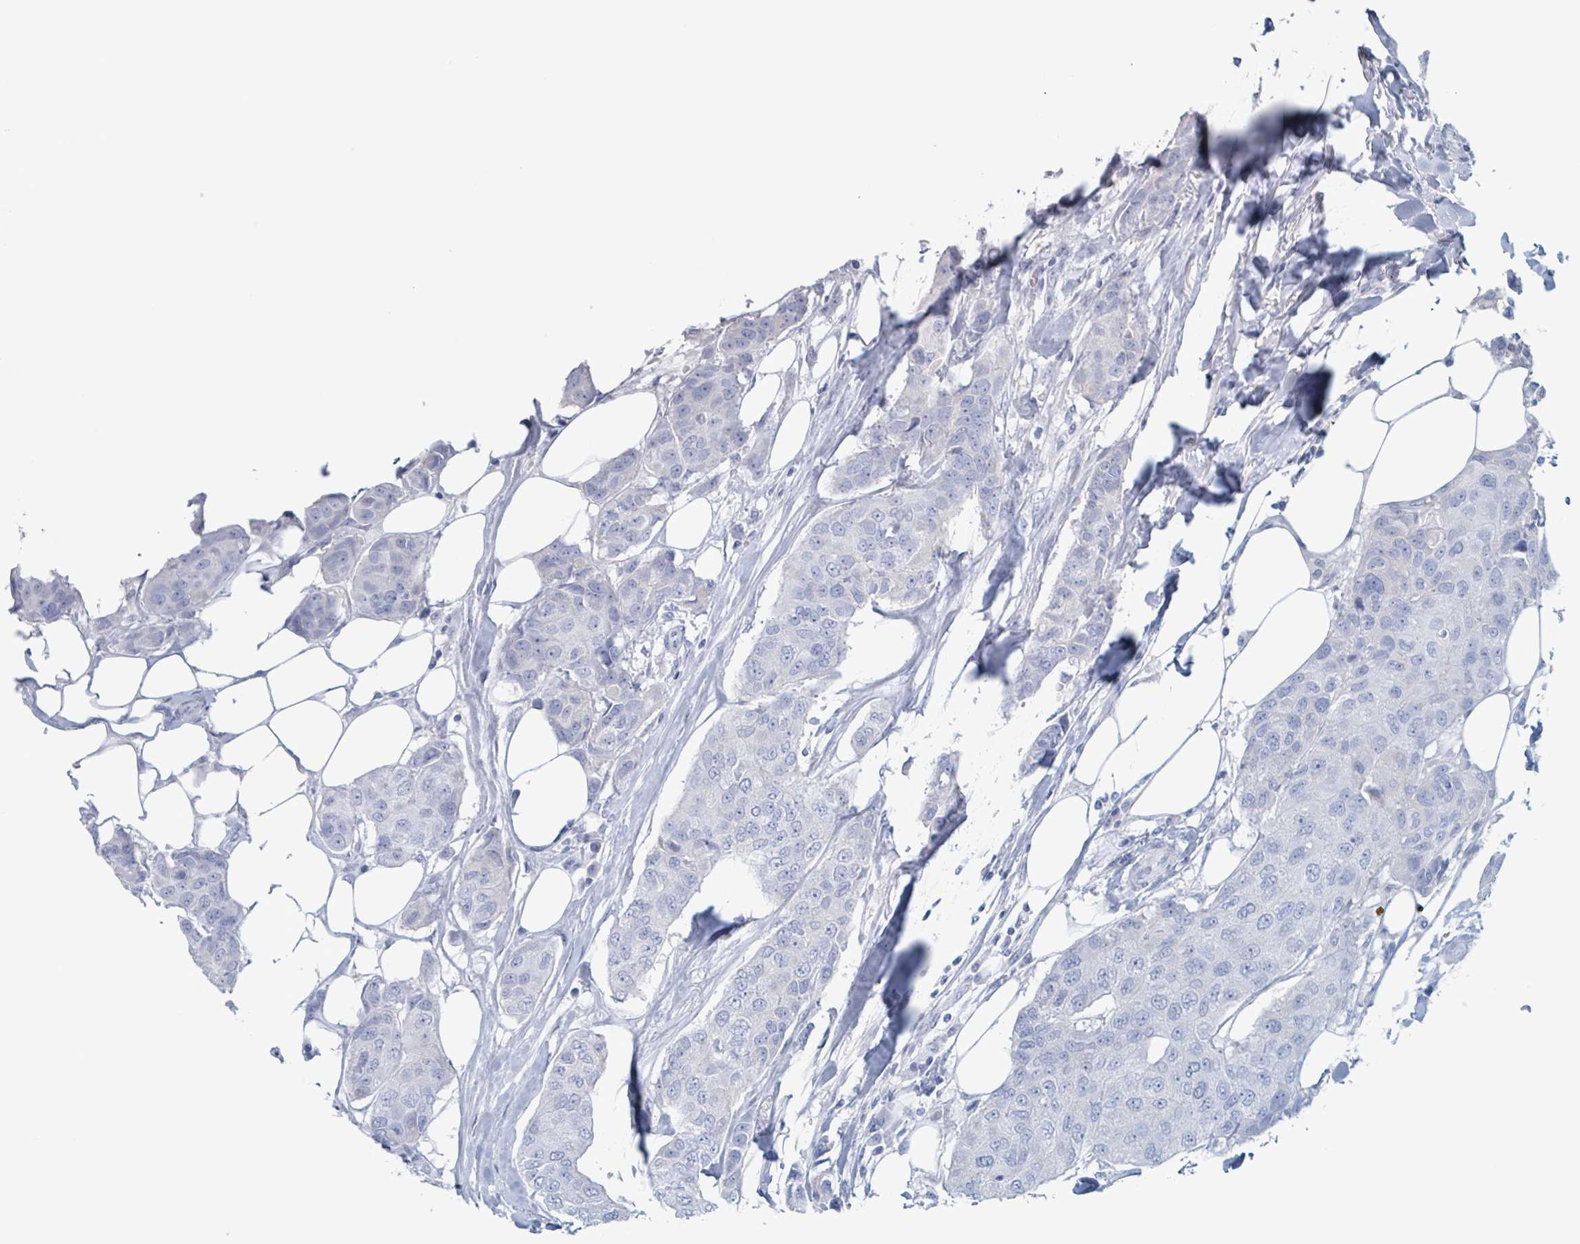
{"staining": {"intensity": "negative", "quantity": "none", "location": "none"}, "tissue": "breast cancer", "cell_type": "Tumor cells", "image_type": "cancer", "snomed": [{"axis": "morphology", "description": "Duct carcinoma"}, {"axis": "topography", "description": "Breast"}], "caption": "Breast cancer (infiltrating ductal carcinoma) was stained to show a protein in brown. There is no significant expression in tumor cells. Brightfield microscopy of immunohistochemistry stained with DAB (brown) and hematoxylin (blue), captured at high magnification.", "gene": "KLK4", "patient": {"sex": "female", "age": 80}}